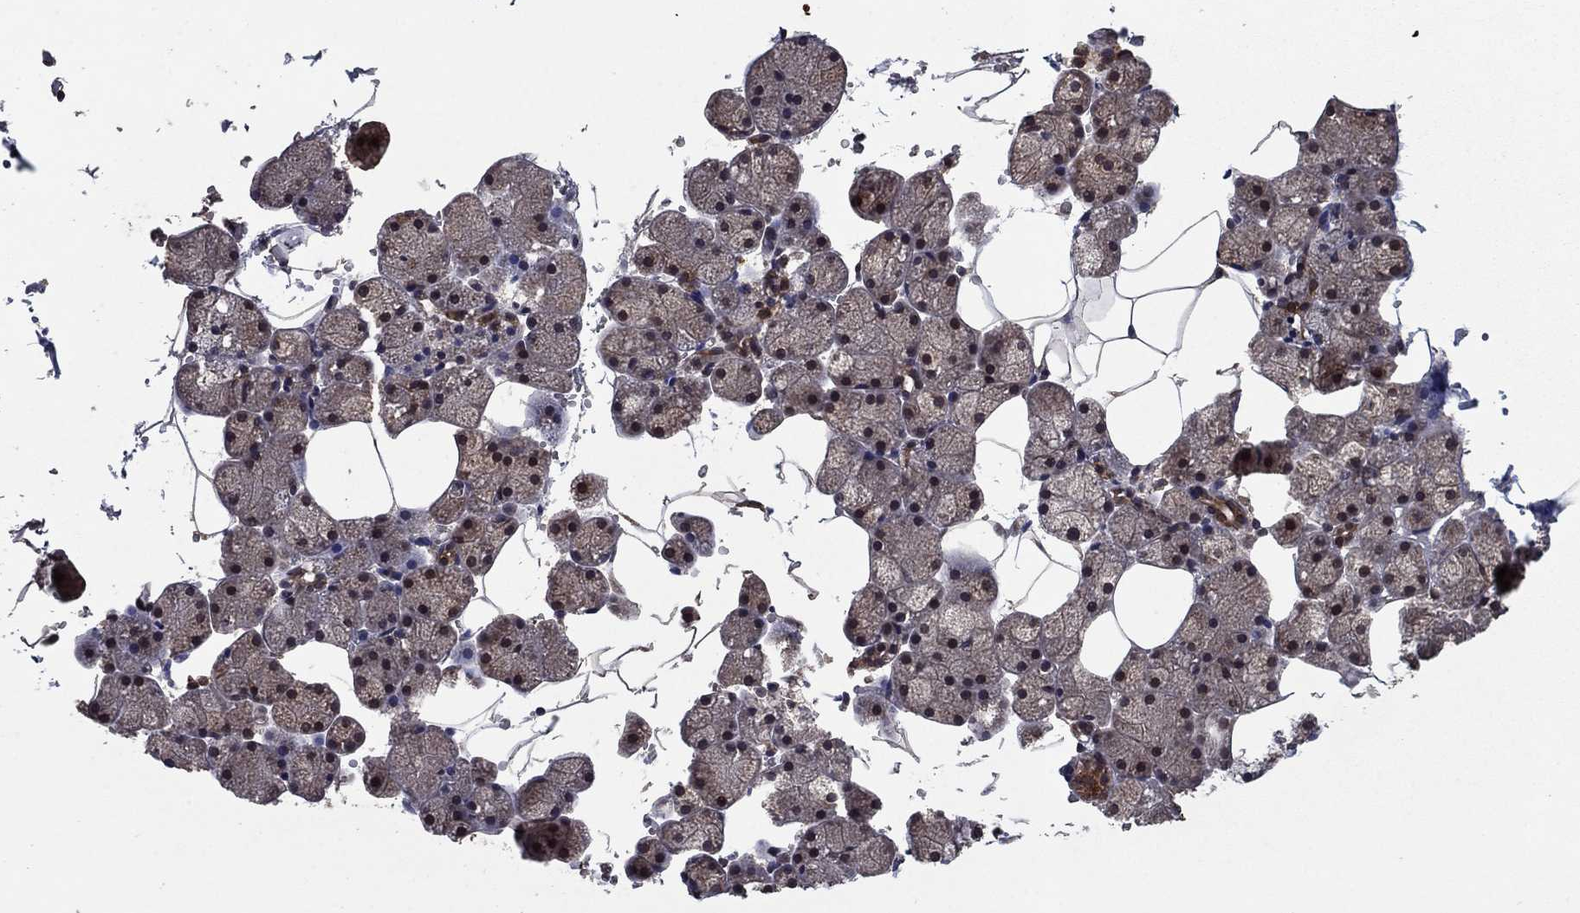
{"staining": {"intensity": "strong", "quantity": "25%-75%", "location": "nuclear"}, "tissue": "salivary gland", "cell_type": "Glandular cells", "image_type": "normal", "snomed": [{"axis": "morphology", "description": "Normal tissue, NOS"}, {"axis": "topography", "description": "Salivary gland"}], "caption": "The histopathology image exhibits a brown stain indicating the presence of a protein in the nuclear of glandular cells in salivary gland. (DAB IHC with brightfield microscopy, high magnification).", "gene": "DHRS1", "patient": {"sex": "male", "age": 38}}